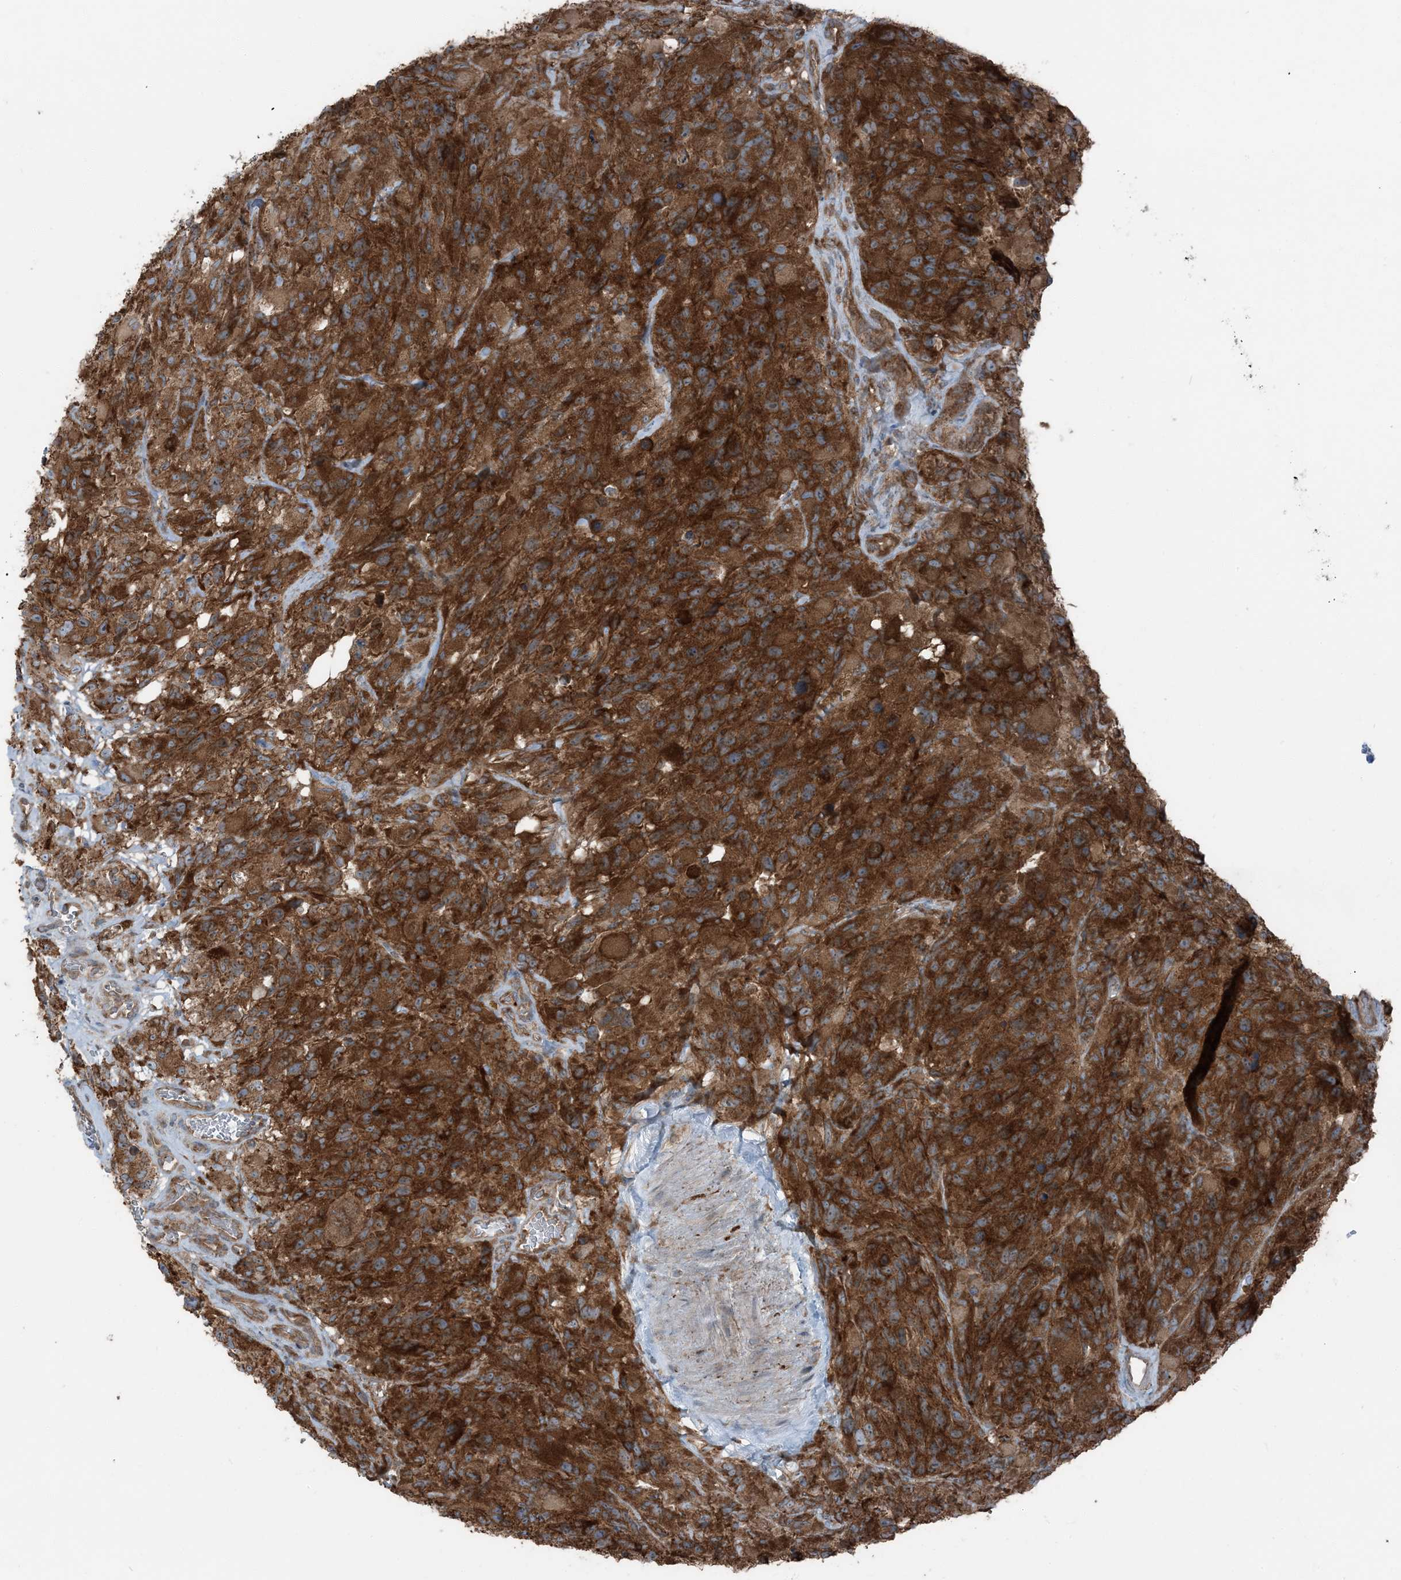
{"staining": {"intensity": "strong", "quantity": ">75%", "location": "cytoplasmic/membranous"}, "tissue": "glioma", "cell_type": "Tumor cells", "image_type": "cancer", "snomed": [{"axis": "morphology", "description": "Glioma, malignant, High grade"}, {"axis": "topography", "description": "Brain"}], "caption": "High-power microscopy captured an immunohistochemistry (IHC) micrograph of glioma, revealing strong cytoplasmic/membranous positivity in approximately >75% of tumor cells.", "gene": "RAB3GAP1", "patient": {"sex": "male", "age": 69}}